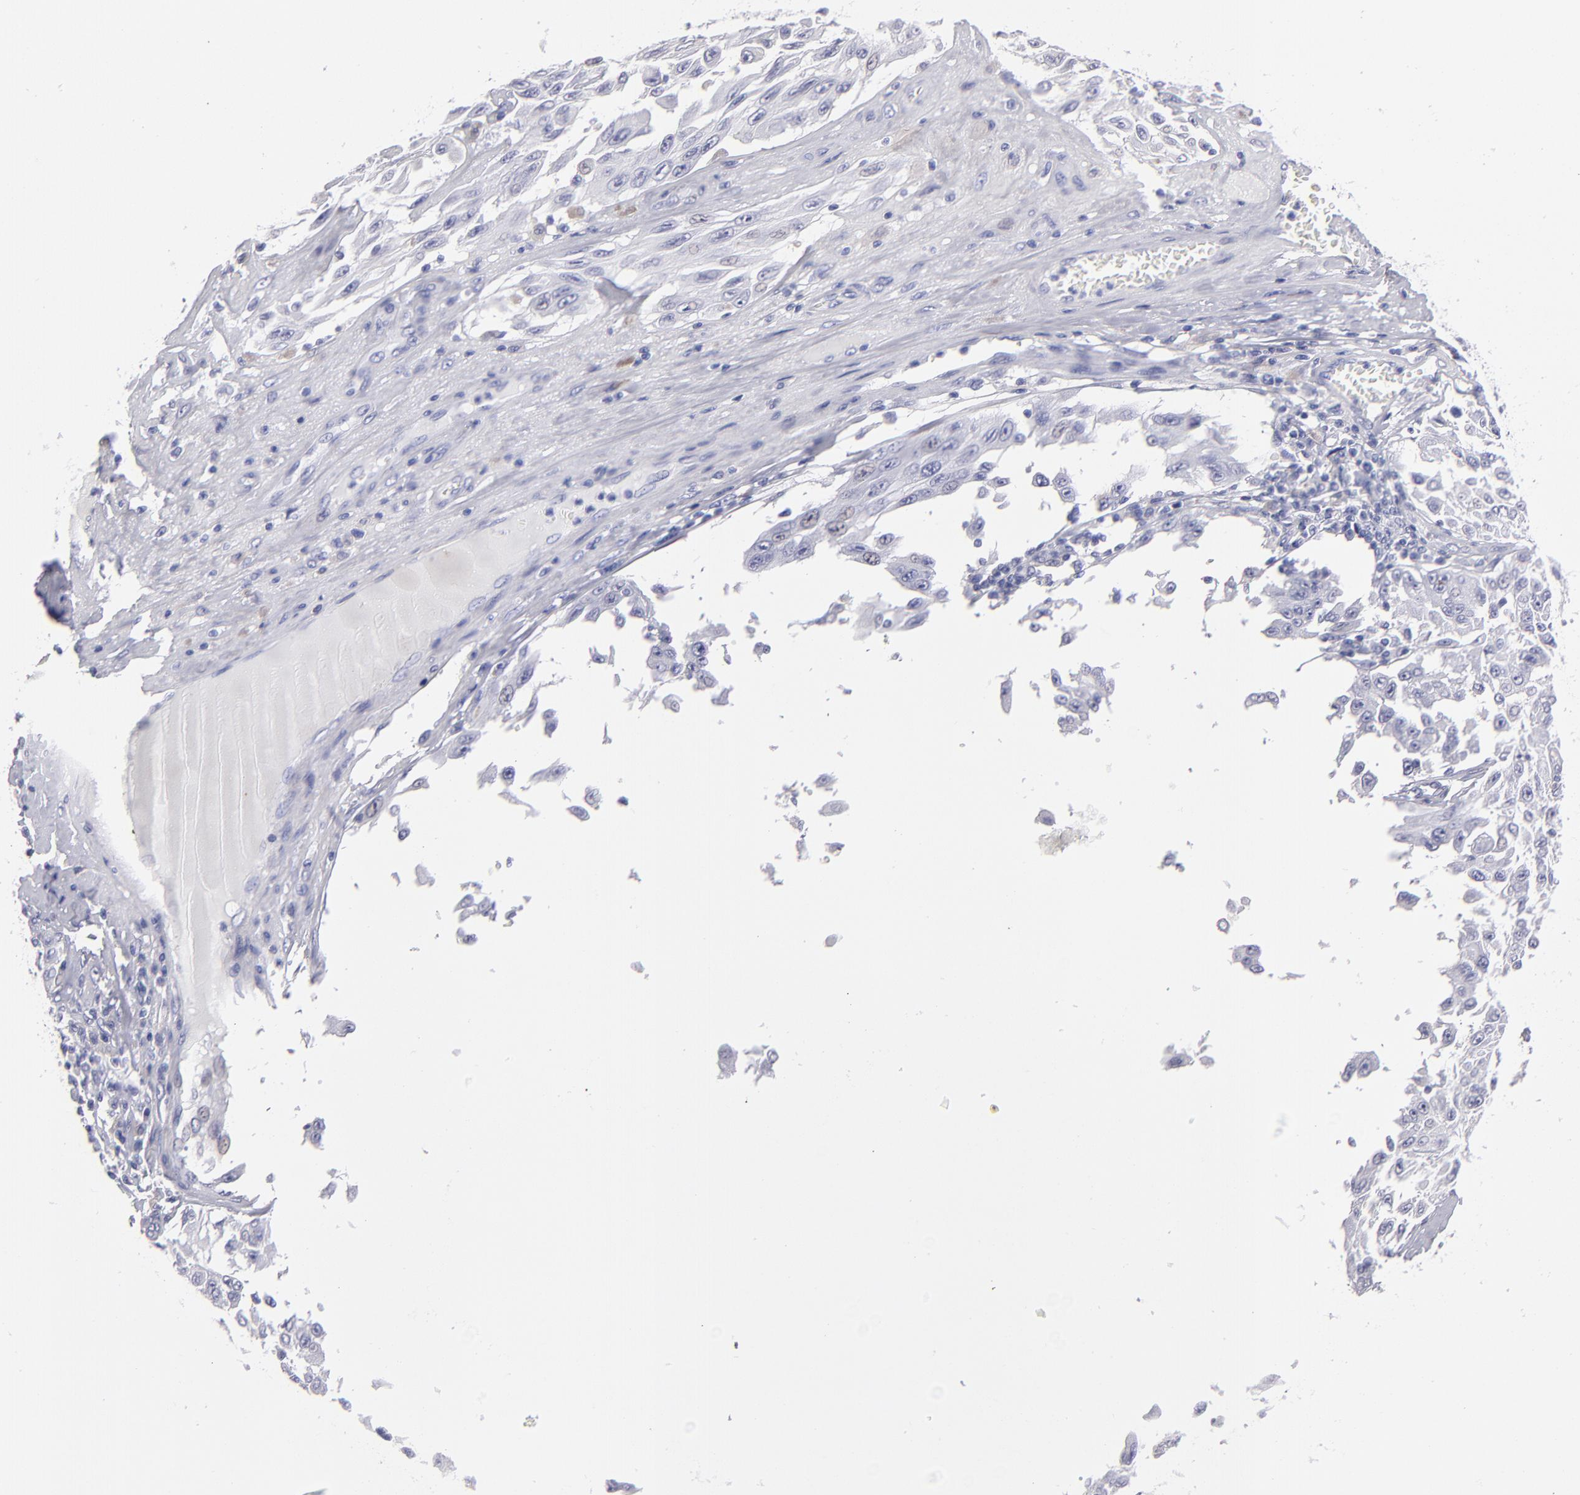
{"staining": {"intensity": "negative", "quantity": "none", "location": "none"}, "tissue": "melanoma", "cell_type": "Tumor cells", "image_type": "cancer", "snomed": [{"axis": "morphology", "description": "Malignant melanoma, NOS"}, {"axis": "topography", "description": "Skin"}], "caption": "This is an IHC micrograph of melanoma. There is no staining in tumor cells.", "gene": "MB", "patient": {"sex": "male", "age": 30}}